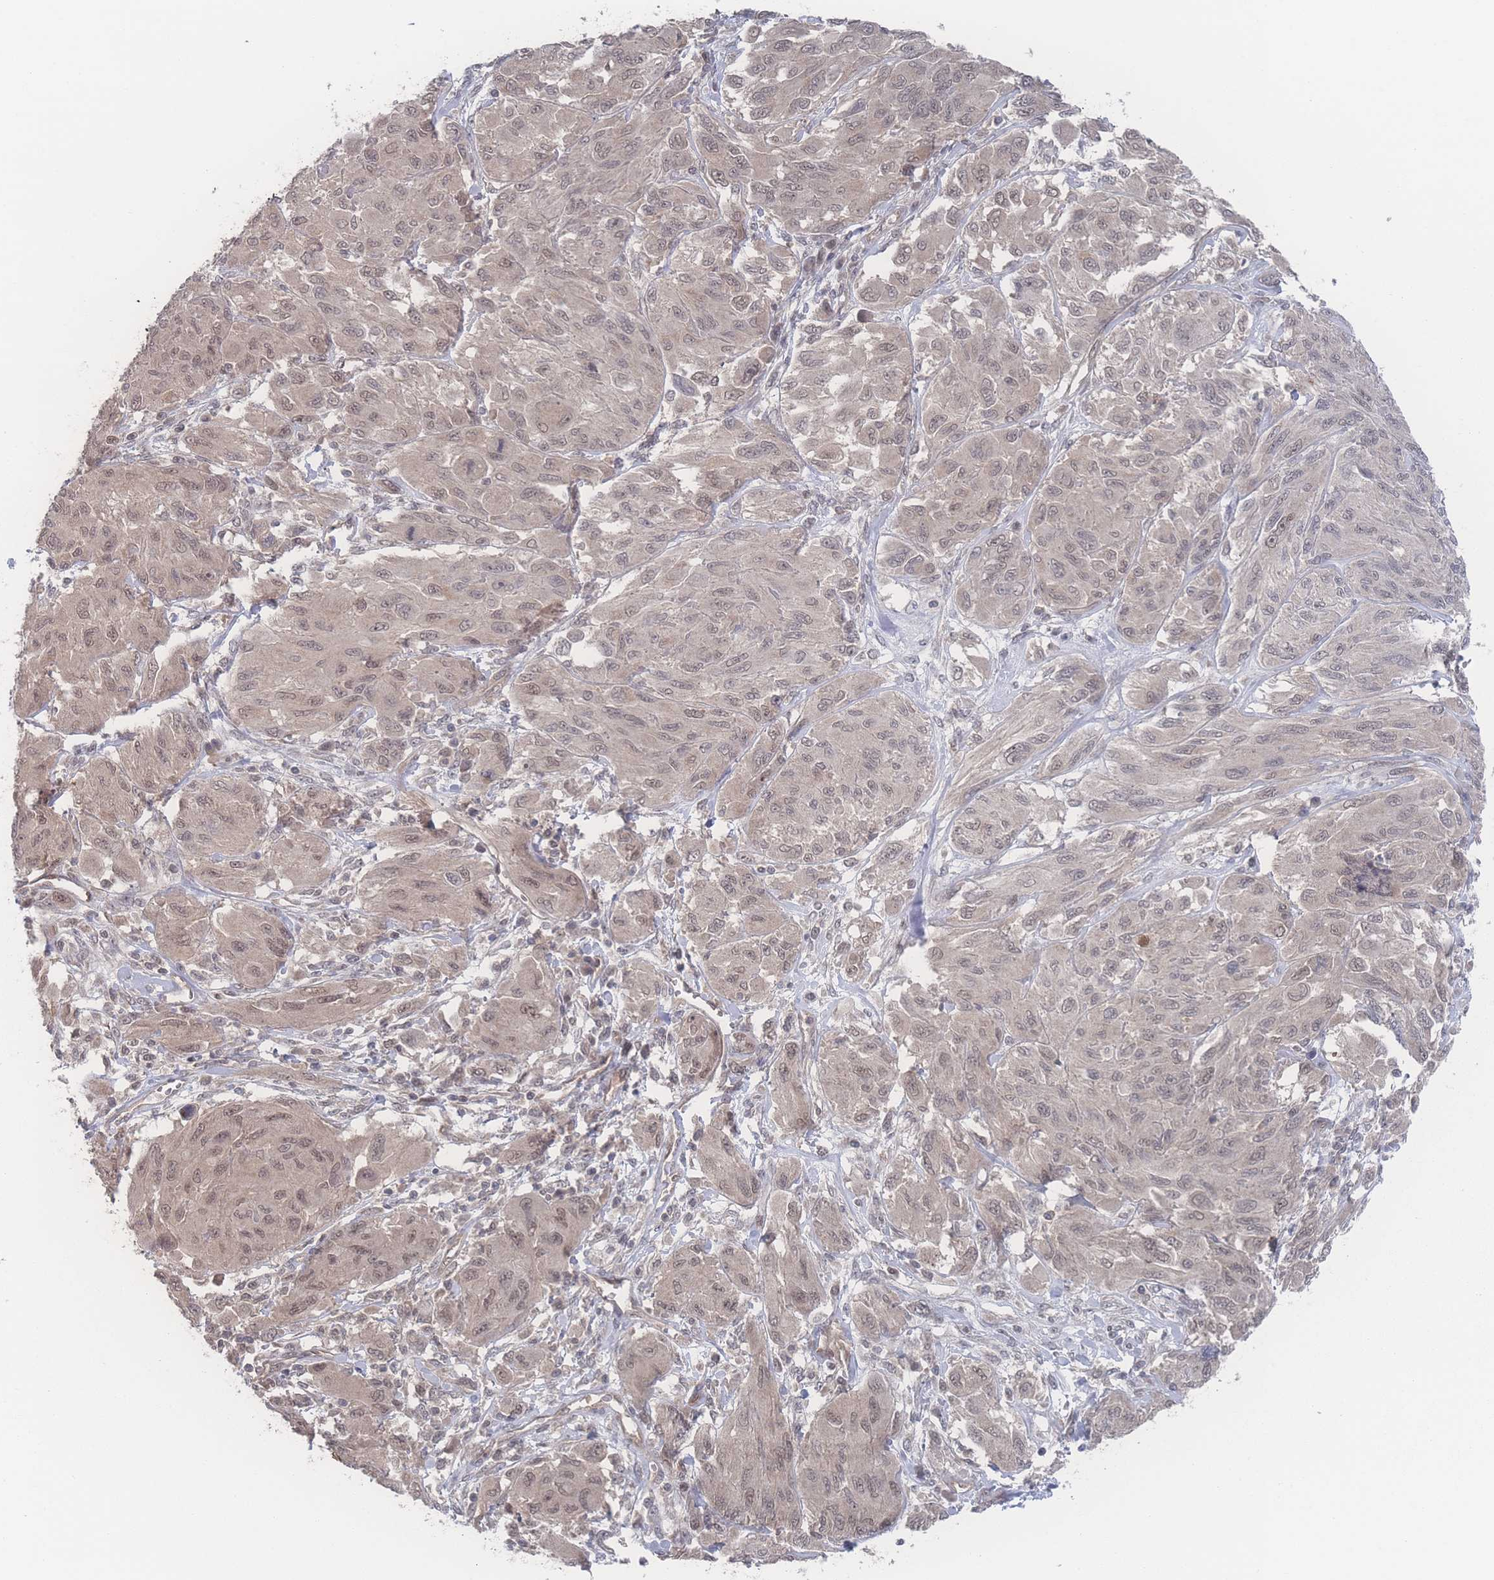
{"staining": {"intensity": "weak", "quantity": ">75%", "location": "nuclear"}, "tissue": "melanoma", "cell_type": "Tumor cells", "image_type": "cancer", "snomed": [{"axis": "morphology", "description": "Malignant melanoma, NOS"}, {"axis": "topography", "description": "Skin"}], "caption": "A brown stain highlights weak nuclear expression of a protein in human melanoma tumor cells.", "gene": "NBEAL1", "patient": {"sex": "female", "age": 91}}